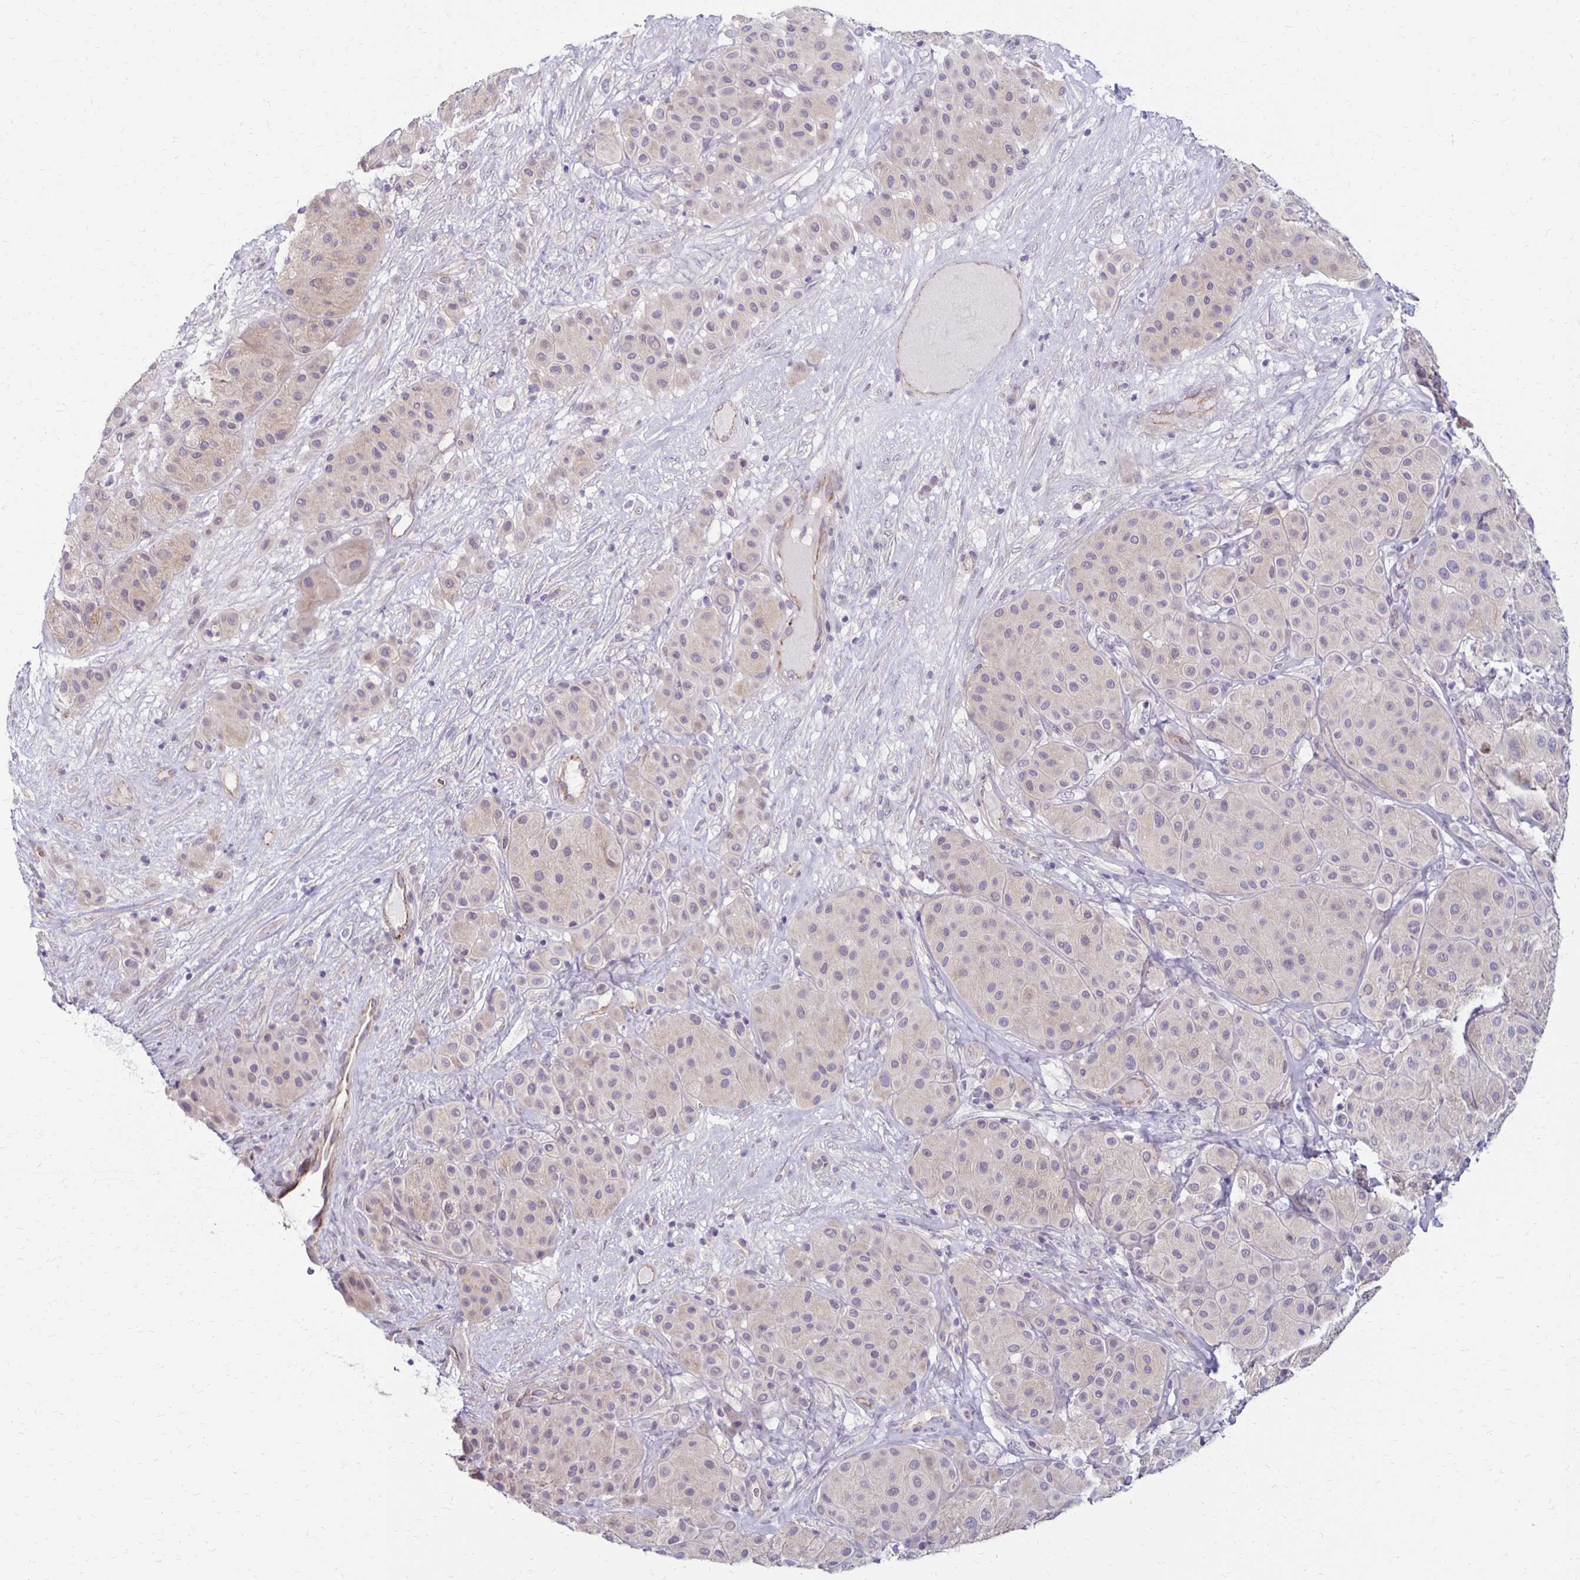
{"staining": {"intensity": "negative", "quantity": "none", "location": "none"}, "tissue": "melanoma", "cell_type": "Tumor cells", "image_type": "cancer", "snomed": [{"axis": "morphology", "description": "Malignant melanoma, Metastatic site"}, {"axis": "topography", "description": "Smooth muscle"}], "caption": "Immunohistochemistry histopathology image of human melanoma stained for a protein (brown), which demonstrates no positivity in tumor cells.", "gene": "KATNBL1", "patient": {"sex": "male", "age": 41}}